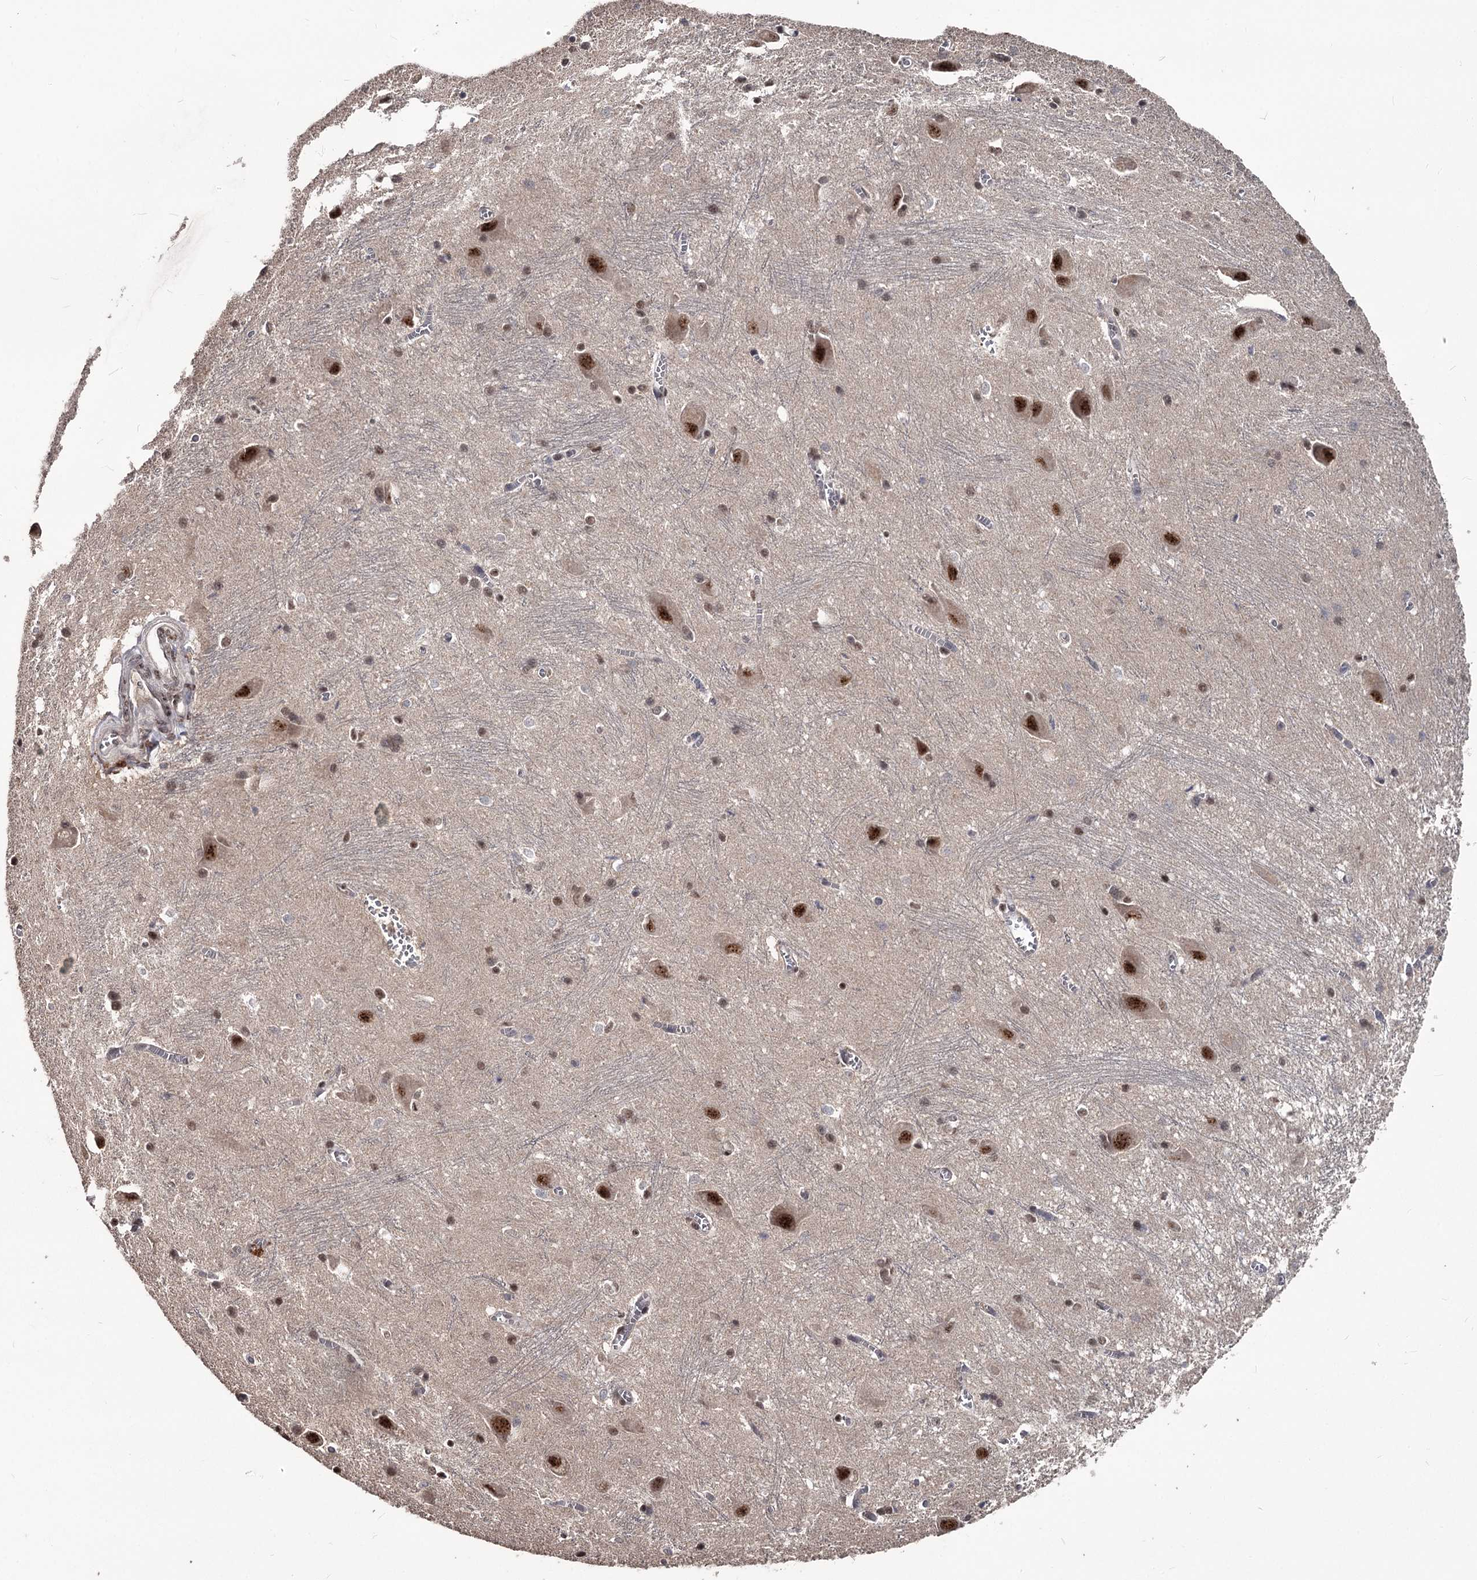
{"staining": {"intensity": "moderate", "quantity": "25%-75%", "location": "nuclear"}, "tissue": "caudate", "cell_type": "Glial cells", "image_type": "normal", "snomed": [{"axis": "morphology", "description": "Normal tissue, NOS"}, {"axis": "topography", "description": "Lateral ventricle wall"}], "caption": "This is an image of immunohistochemistry staining of normal caudate, which shows moderate staining in the nuclear of glial cells.", "gene": "PRPF40B", "patient": {"sex": "male", "age": 37}}